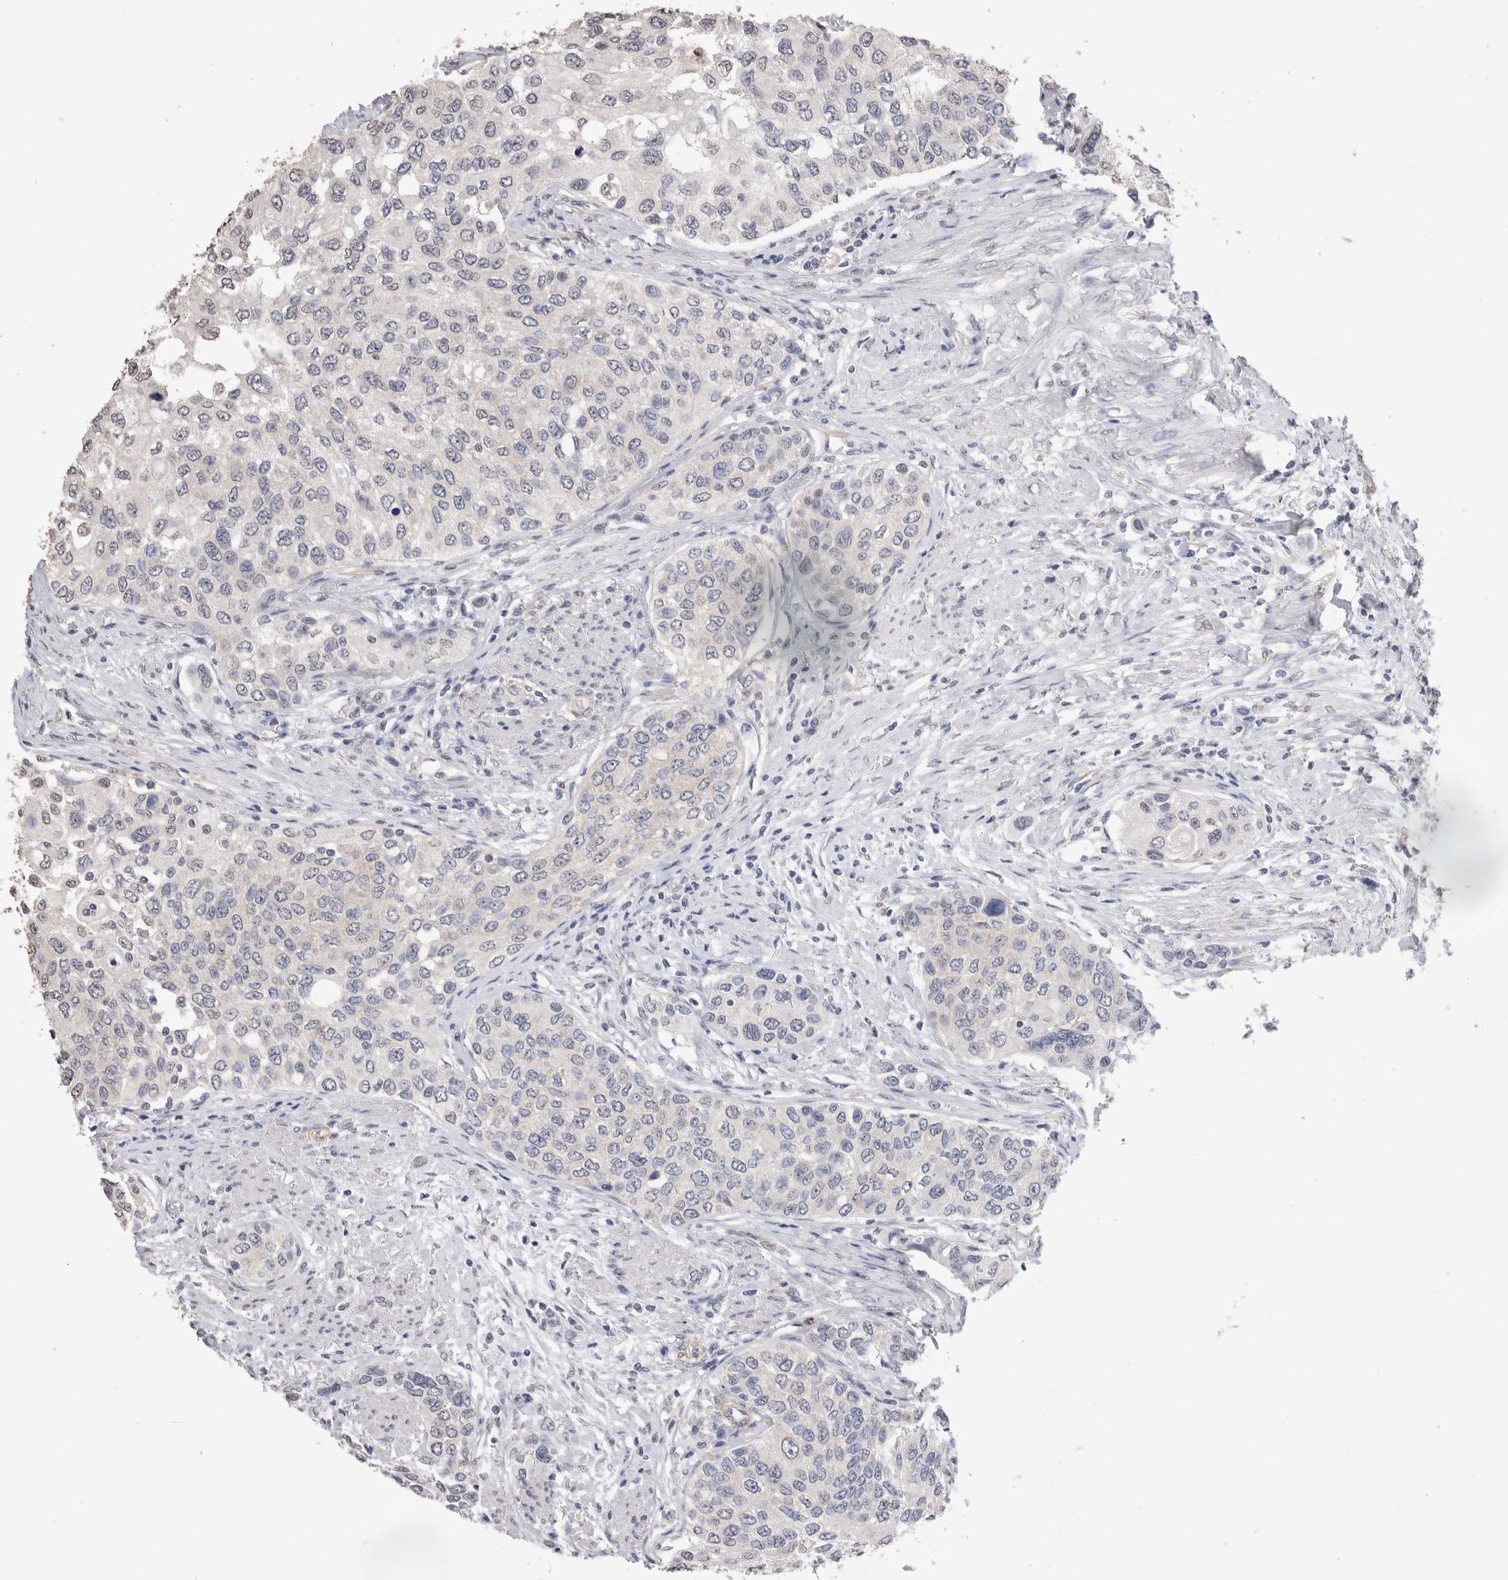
{"staining": {"intensity": "negative", "quantity": "none", "location": "none"}, "tissue": "urothelial cancer", "cell_type": "Tumor cells", "image_type": "cancer", "snomed": [{"axis": "morphology", "description": "Urothelial carcinoma, High grade"}, {"axis": "topography", "description": "Urinary bladder"}], "caption": "An image of human high-grade urothelial carcinoma is negative for staining in tumor cells.", "gene": "CDH6", "patient": {"sex": "female", "age": 56}}